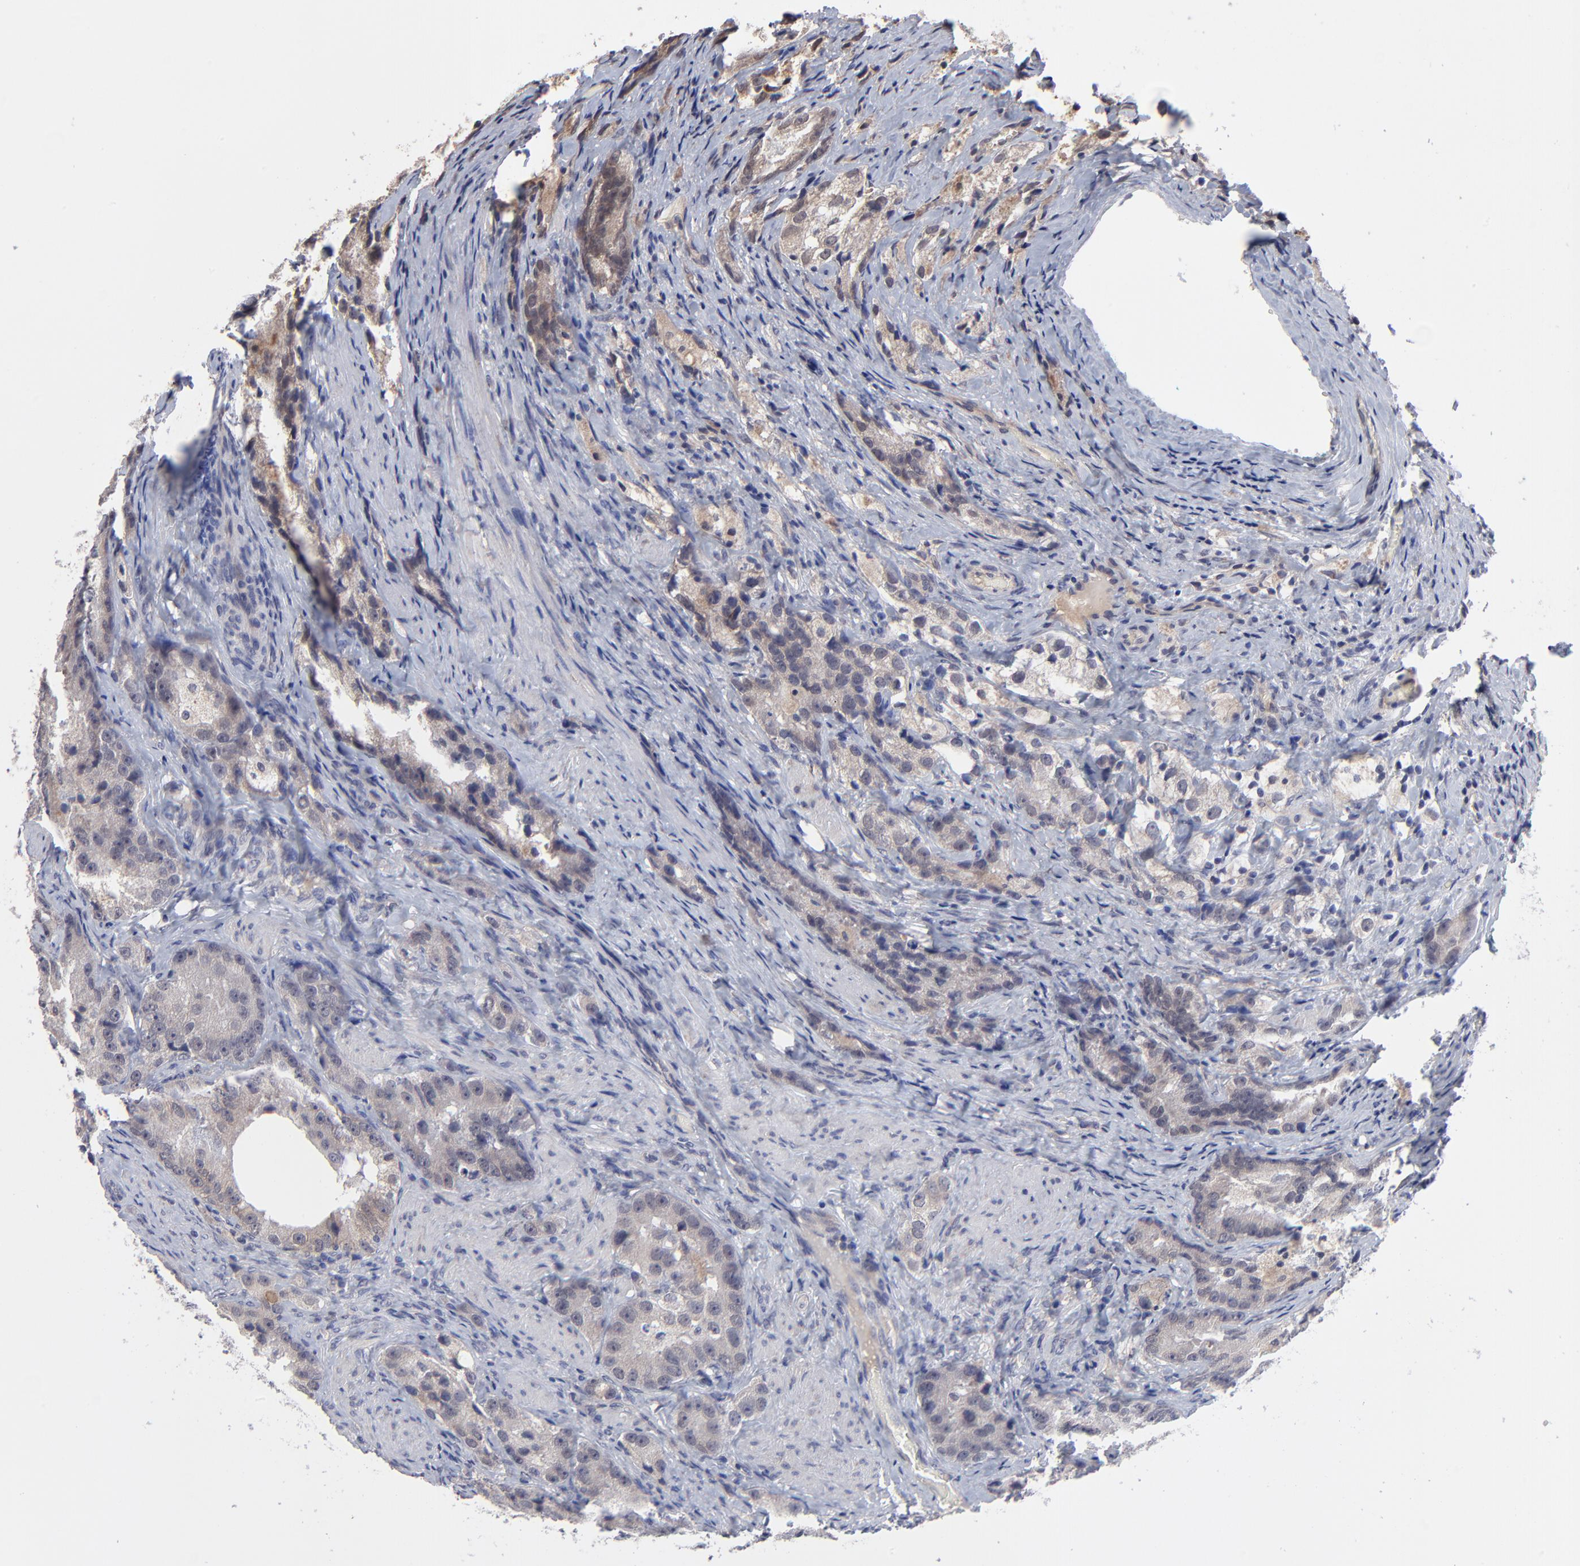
{"staining": {"intensity": "weak", "quantity": ">75%", "location": "cytoplasmic/membranous"}, "tissue": "prostate cancer", "cell_type": "Tumor cells", "image_type": "cancer", "snomed": [{"axis": "morphology", "description": "Adenocarcinoma, High grade"}, {"axis": "topography", "description": "Prostate"}], "caption": "Tumor cells show low levels of weak cytoplasmic/membranous staining in about >75% of cells in prostate cancer (adenocarcinoma (high-grade)).", "gene": "CHL1", "patient": {"sex": "male", "age": 63}}